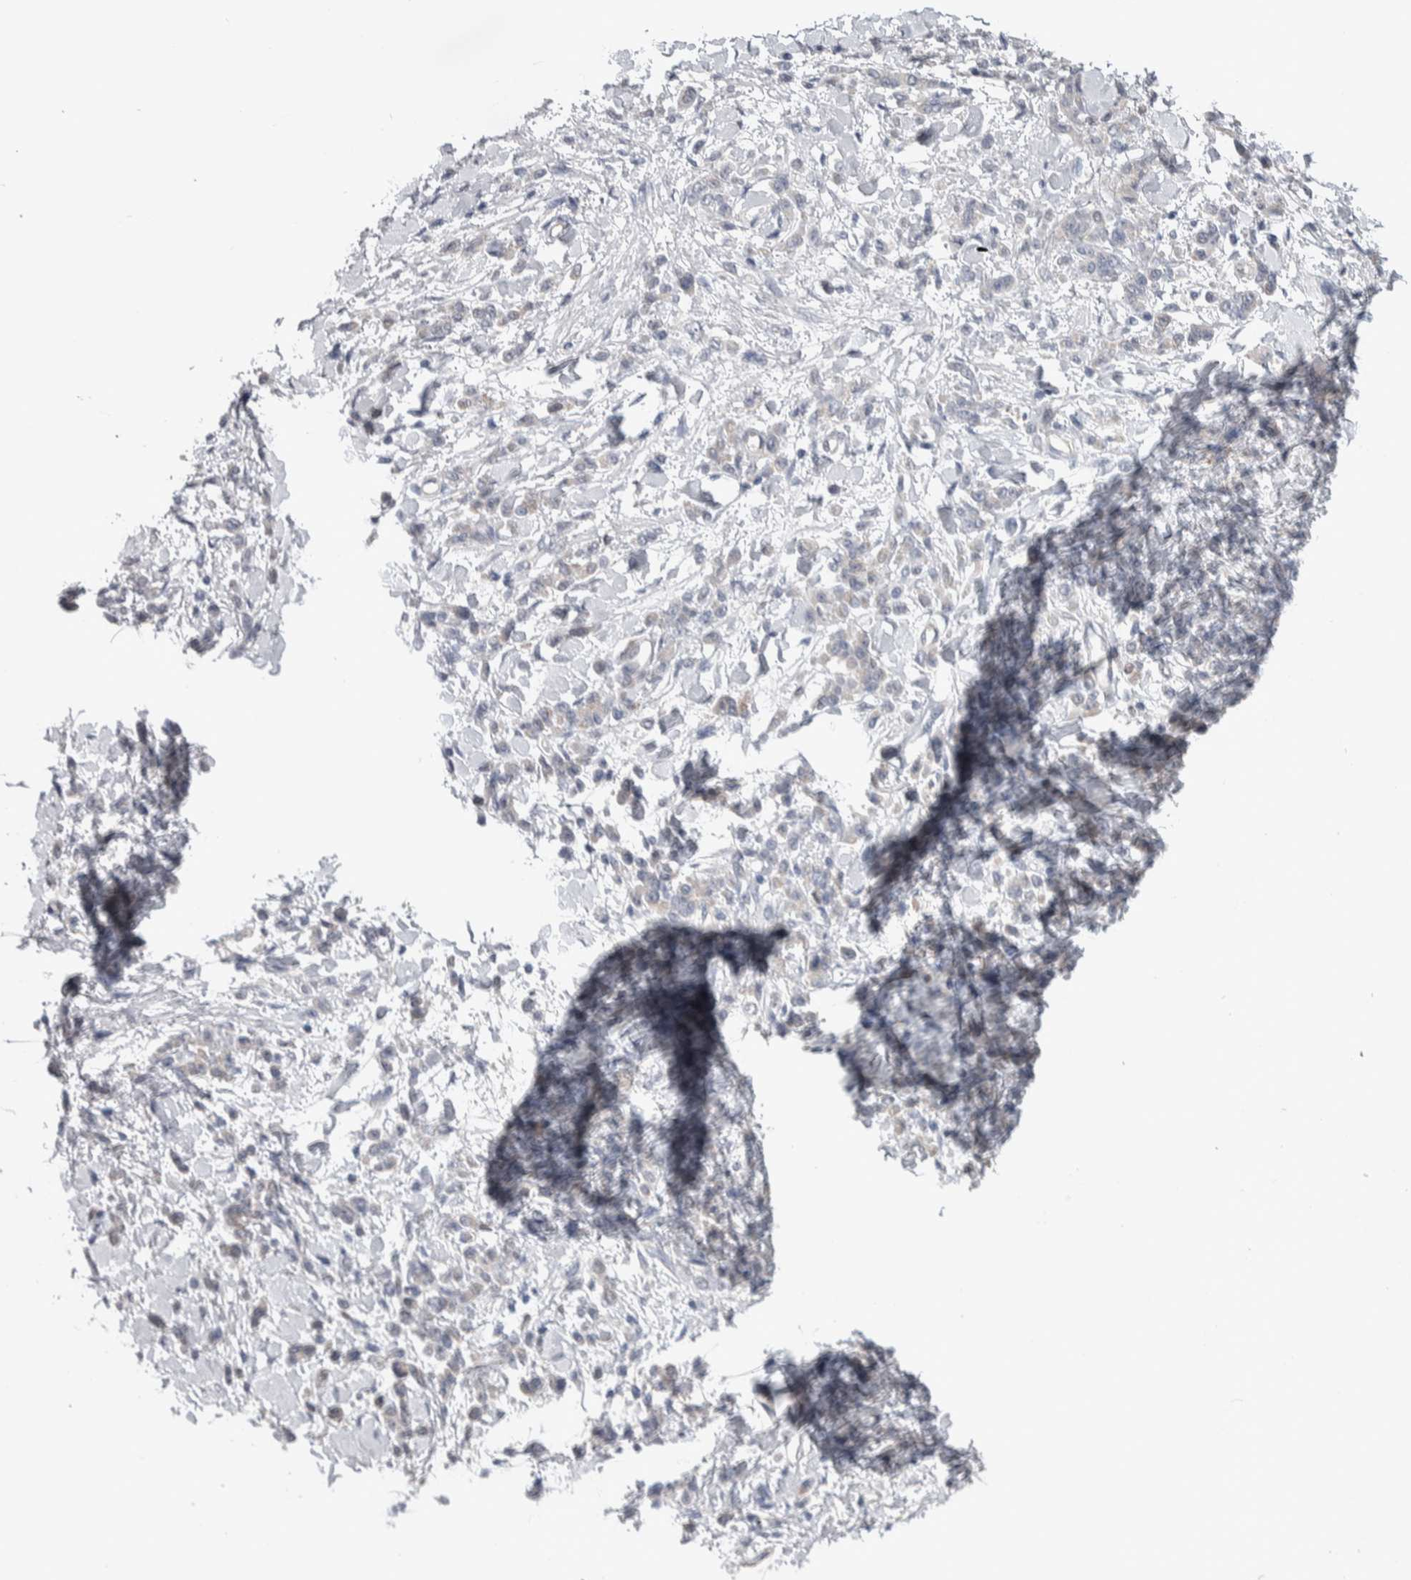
{"staining": {"intensity": "negative", "quantity": "none", "location": "none"}, "tissue": "stomach cancer", "cell_type": "Tumor cells", "image_type": "cancer", "snomed": [{"axis": "morphology", "description": "Normal tissue, NOS"}, {"axis": "morphology", "description": "Adenocarcinoma, NOS"}, {"axis": "topography", "description": "Stomach"}], "caption": "This photomicrograph is of stomach cancer (adenocarcinoma) stained with immunohistochemistry (IHC) to label a protein in brown with the nuclei are counter-stained blue. There is no staining in tumor cells. (DAB (3,3'-diaminobenzidine) immunohistochemistry (IHC) with hematoxylin counter stain).", "gene": "TAX1BP1", "patient": {"sex": "male", "age": 82}}